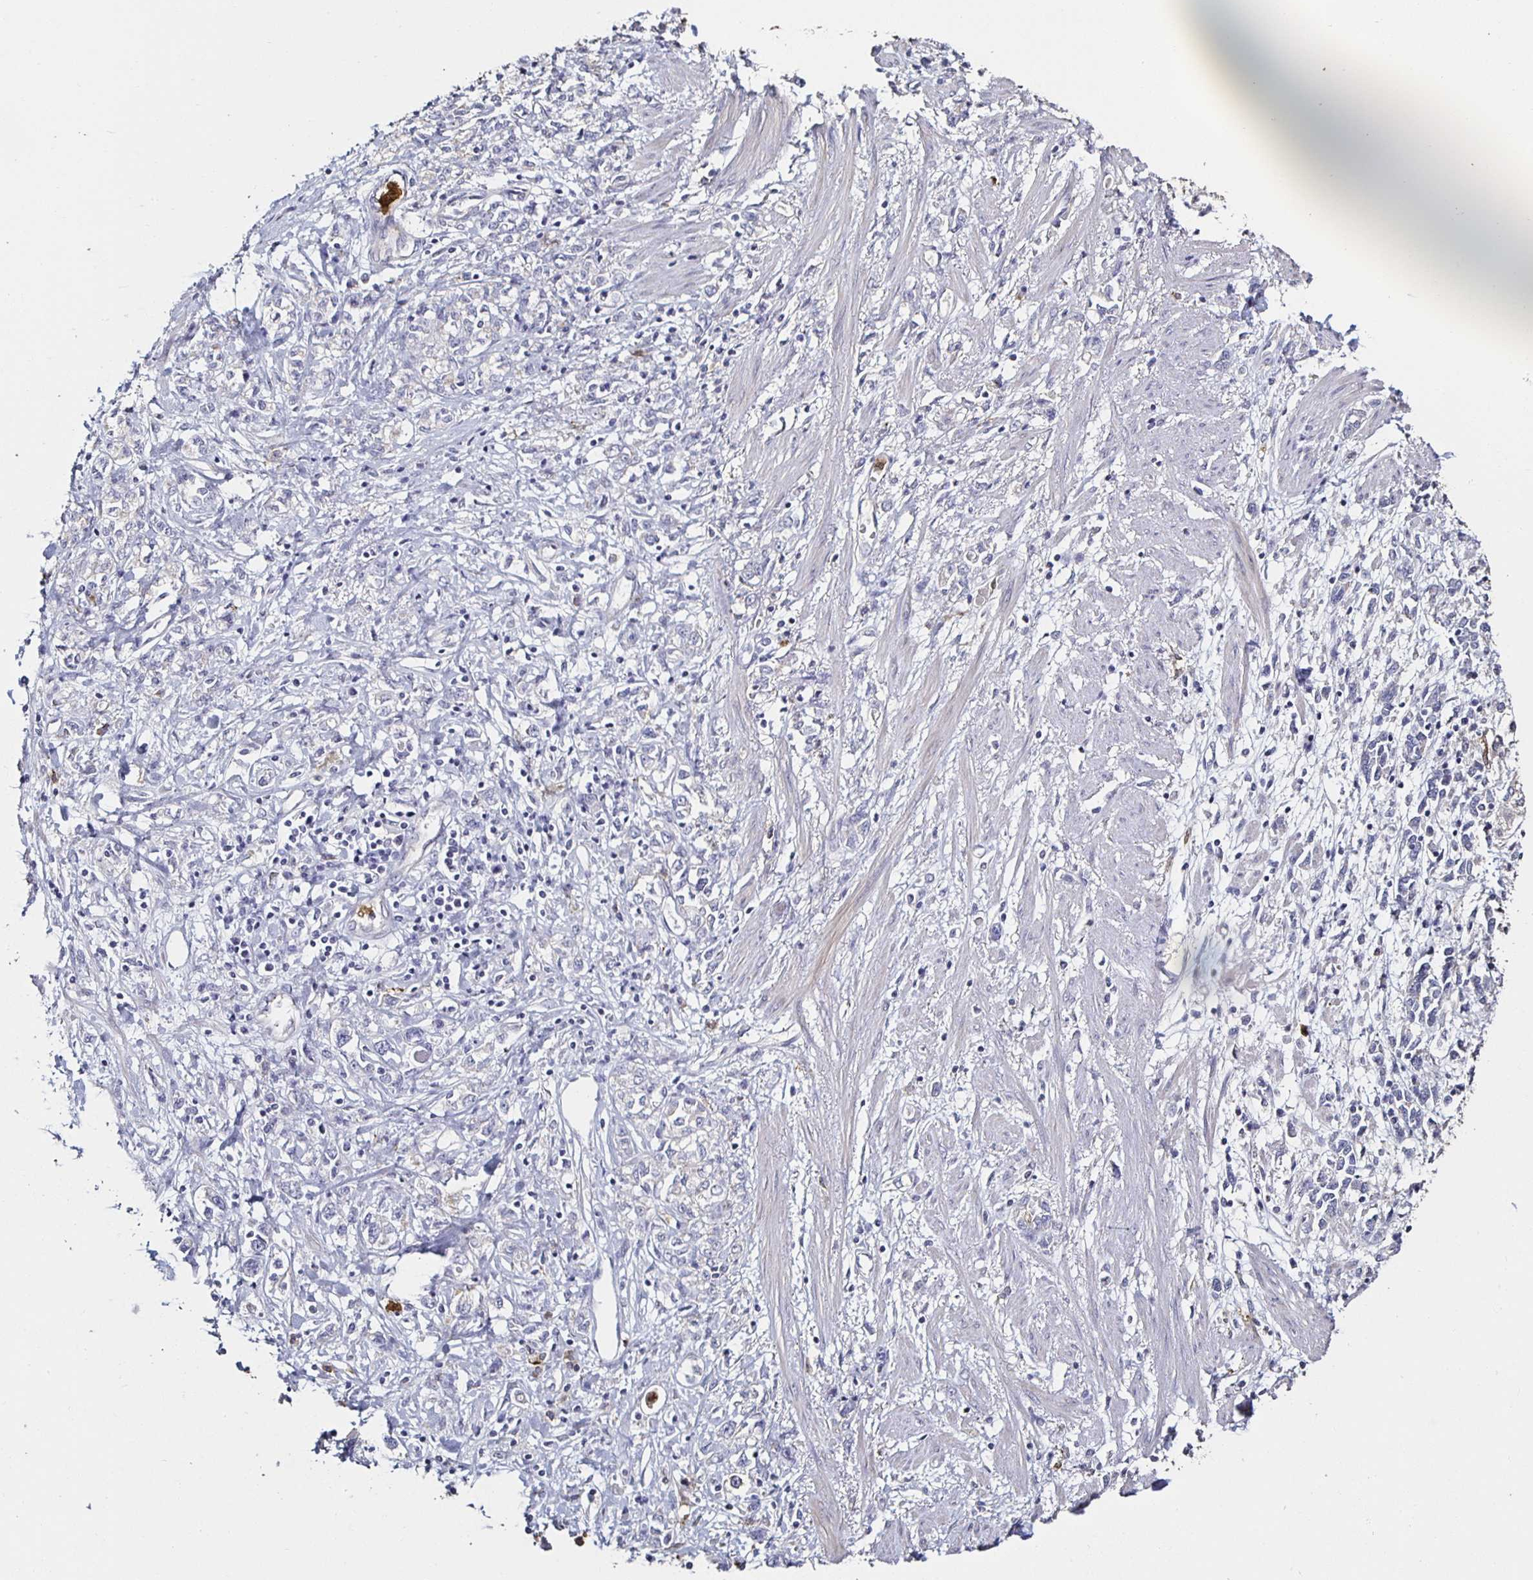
{"staining": {"intensity": "negative", "quantity": "none", "location": "none"}, "tissue": "stomach cancer", "cell_type": "Tumor cells", "image_type": "cancer", "snomed": [{"axis": "morphology", "description": "Adenocarcinoma, NOS"}, {"axis": "topography", "description": "Stomach"}], "caption": "This is a photomicrograph of IHC staining of adenocarcinoma (stomach), which shows no staining in tumor cells.", "gene": "TLR4", "patient": {"sex": "female", "age": 76}}